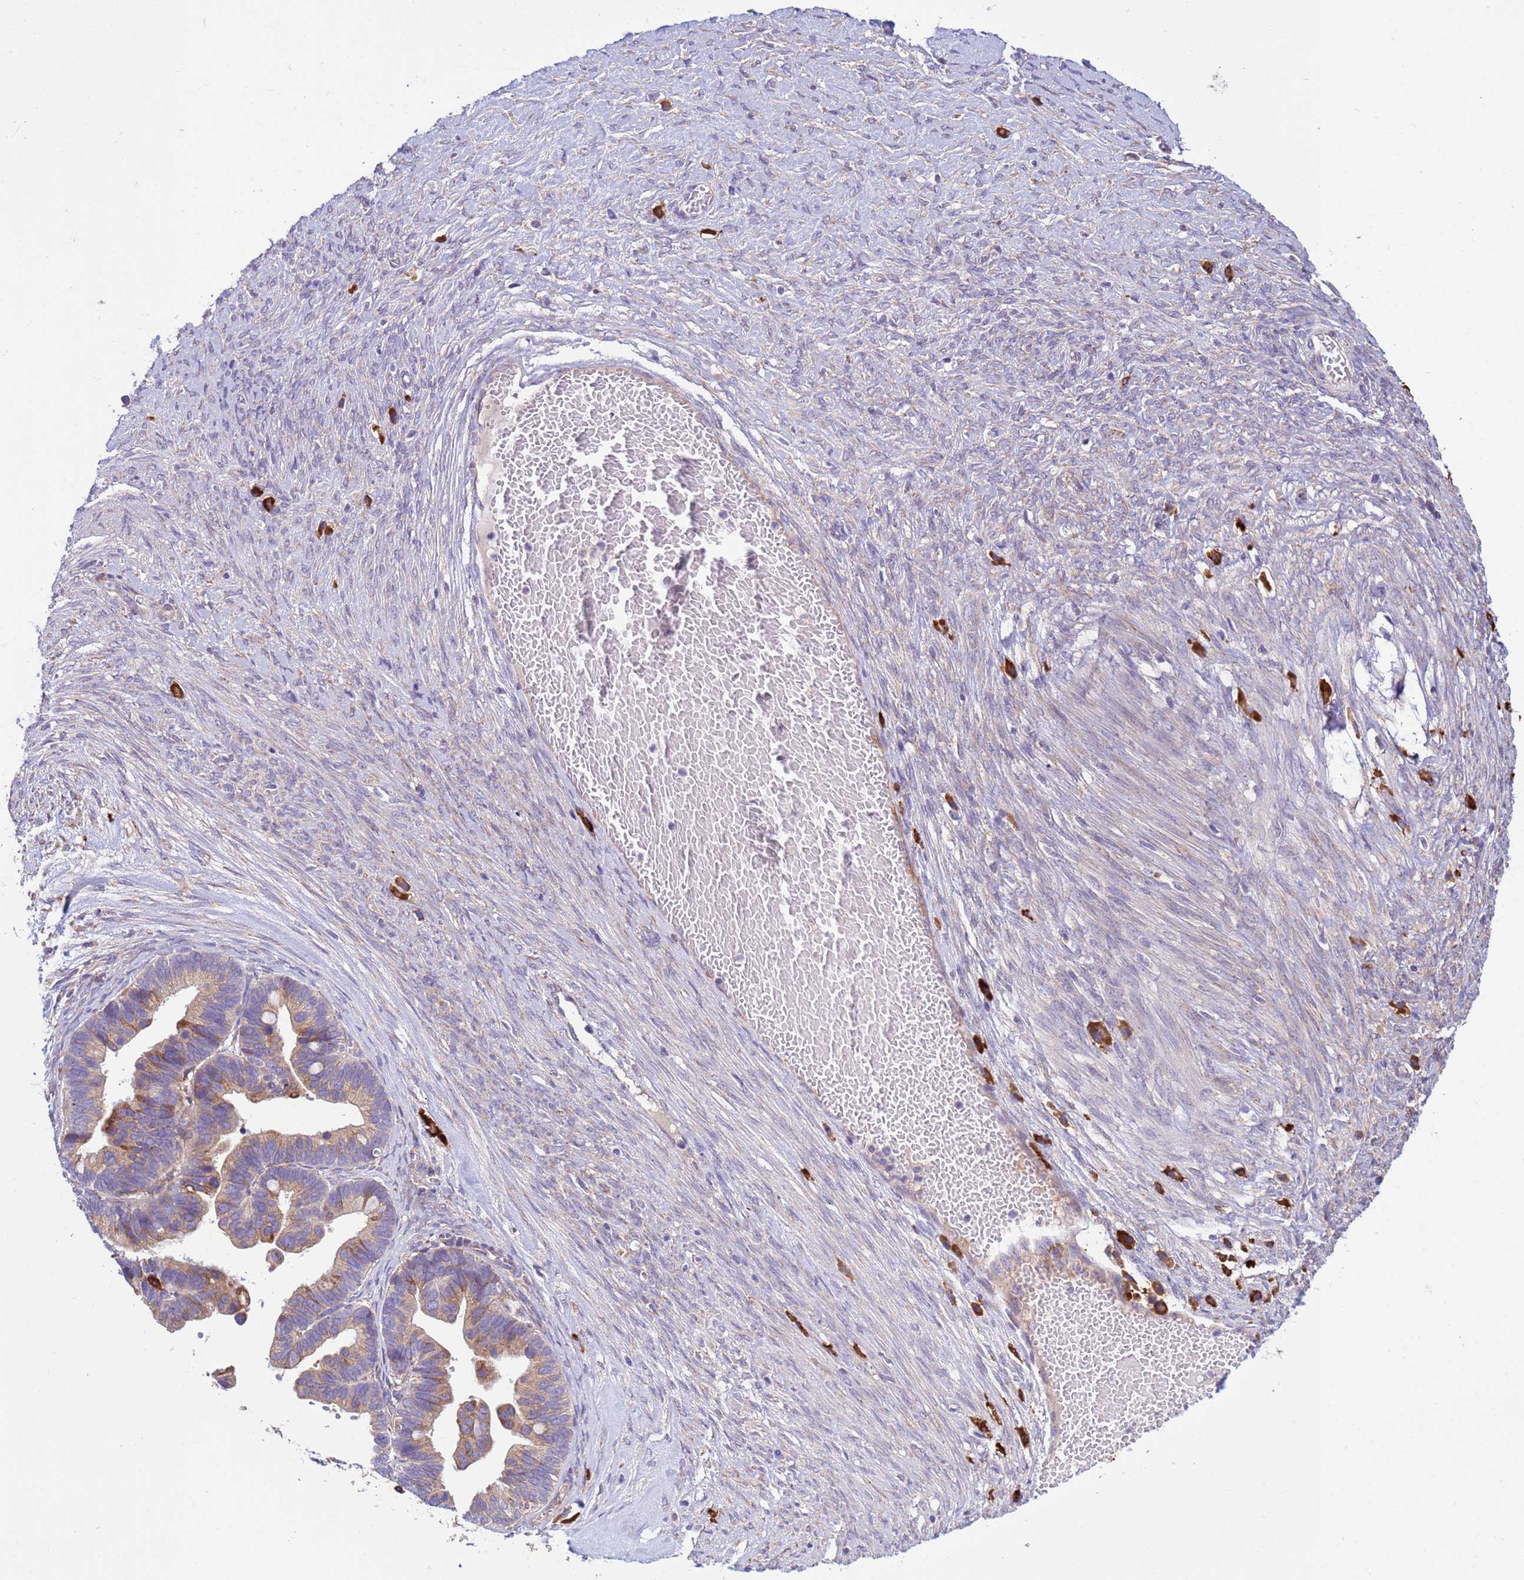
{"staining": {"intensity": "moderate", "quantity": ">75%", "location": "cytoplasmic/membranous"}, "tissue": "ovarian cancer", "cell_type": "Tumor cells", "image_type": "cancer", "snomed": [{"axis": "morphology", "description": "Cystadenocarcinoma, serous, NOS"}, {"axis": "topography", "description": "Ovary"}], "caption": "Immunohistochemistry image of neoplastic tissue: serous cystadenocarcinoma (ovarian) stained using immunohistochemistry reveals medium levels of moderate protein expression localized specifically in the cytoplasmic/membranous of tumor cells, appearing as a cytoplasmic/membranous brown color.", "gene": "THAP5", "patient": {"sex": "female", "age": 56}}